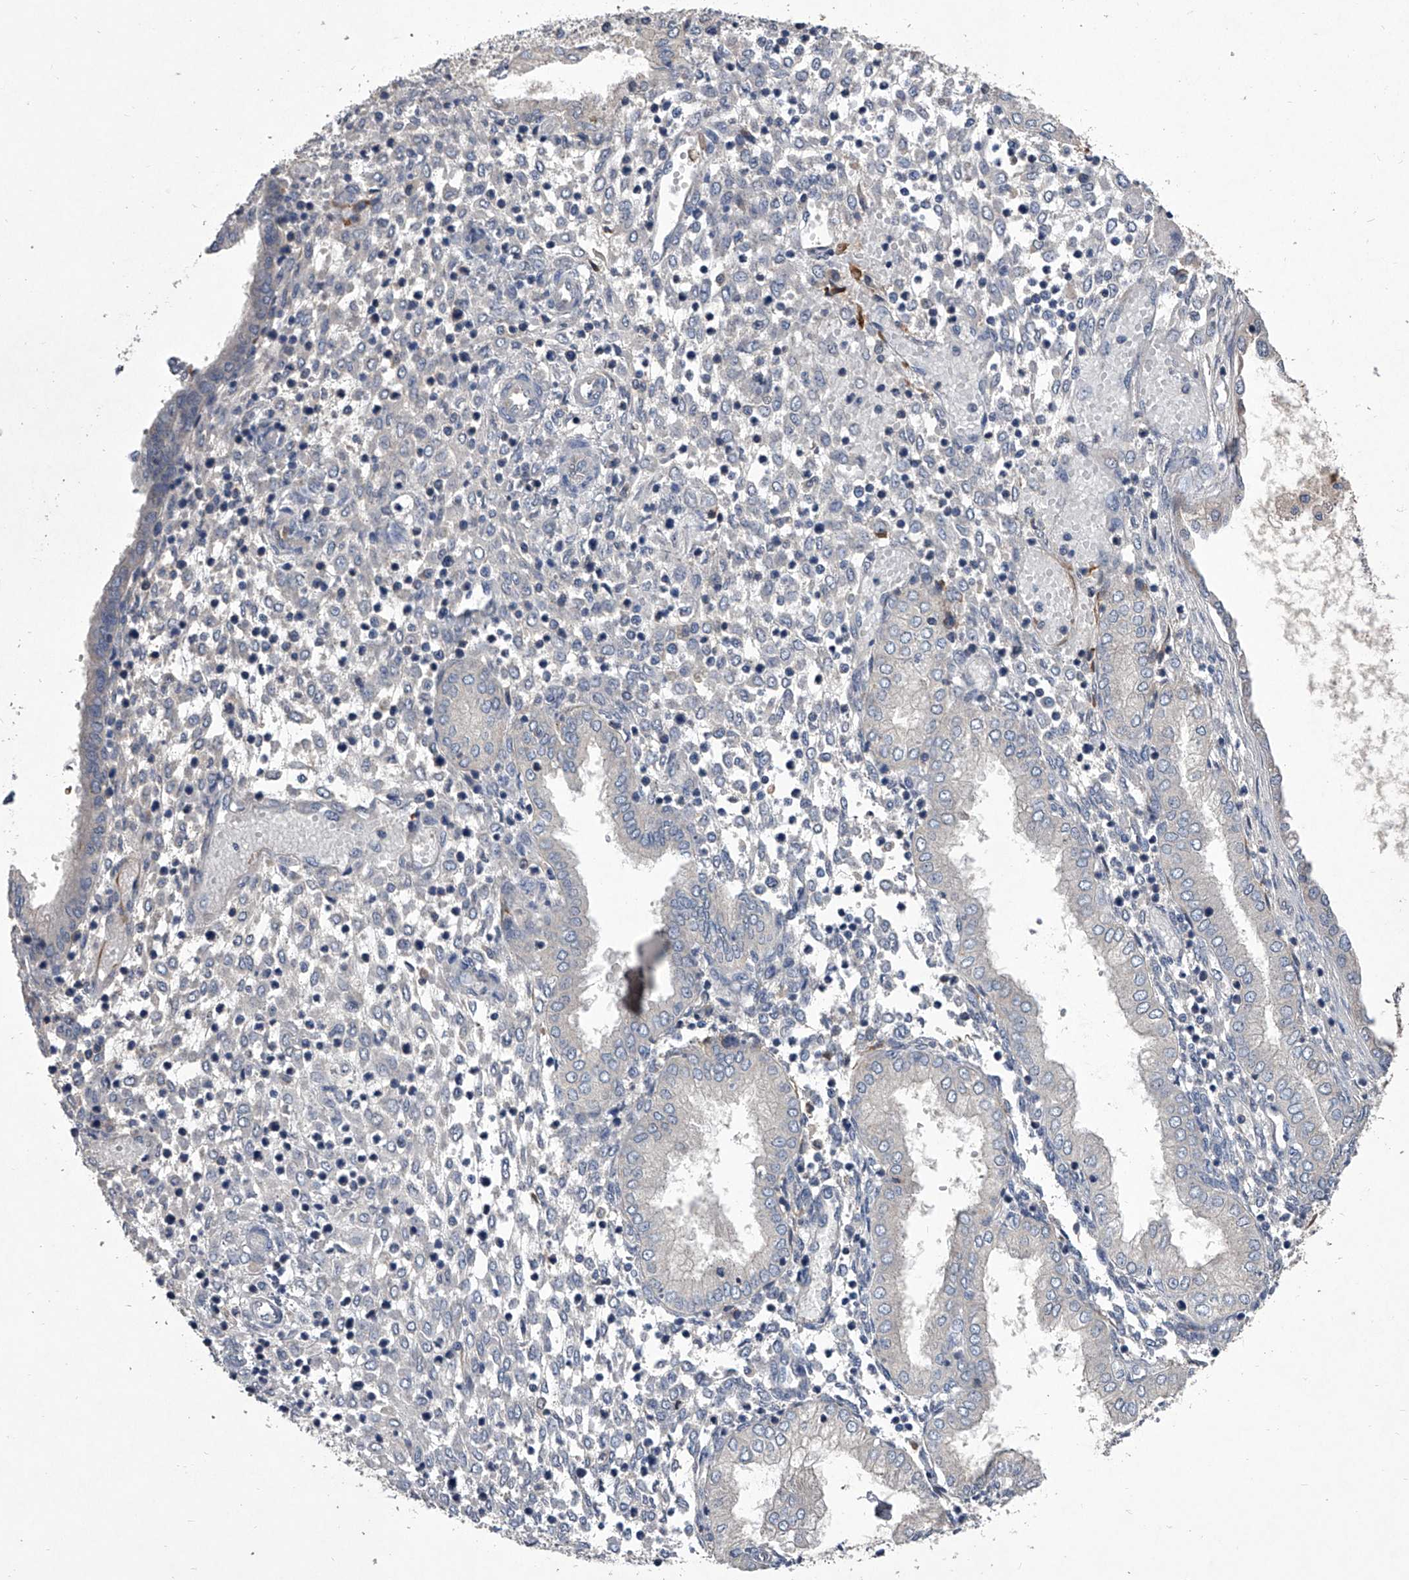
{"staining": {"intensity": "negative", "quantity": "none", "location": "none"}, "tissue": "endometrium", "cell_type": "Cells in endometrial stroma", "image_type": "normal", "snomed": [{"axis": "morphology", "description": "Normal tissue, NOS"}, {"axis": "topography", "description": "Endometrium"}], "caption": "Image shows no protein staining in cells in endometrial stroma of normal endometrium. Brightfield microscopy of IHC stained with DAB (3,3'-diaminobenzidine) (brown) and hematoxylin (blue), captured at high magnification.", "gene": "C5", "patient": {"sex": "female", "age": 53}}